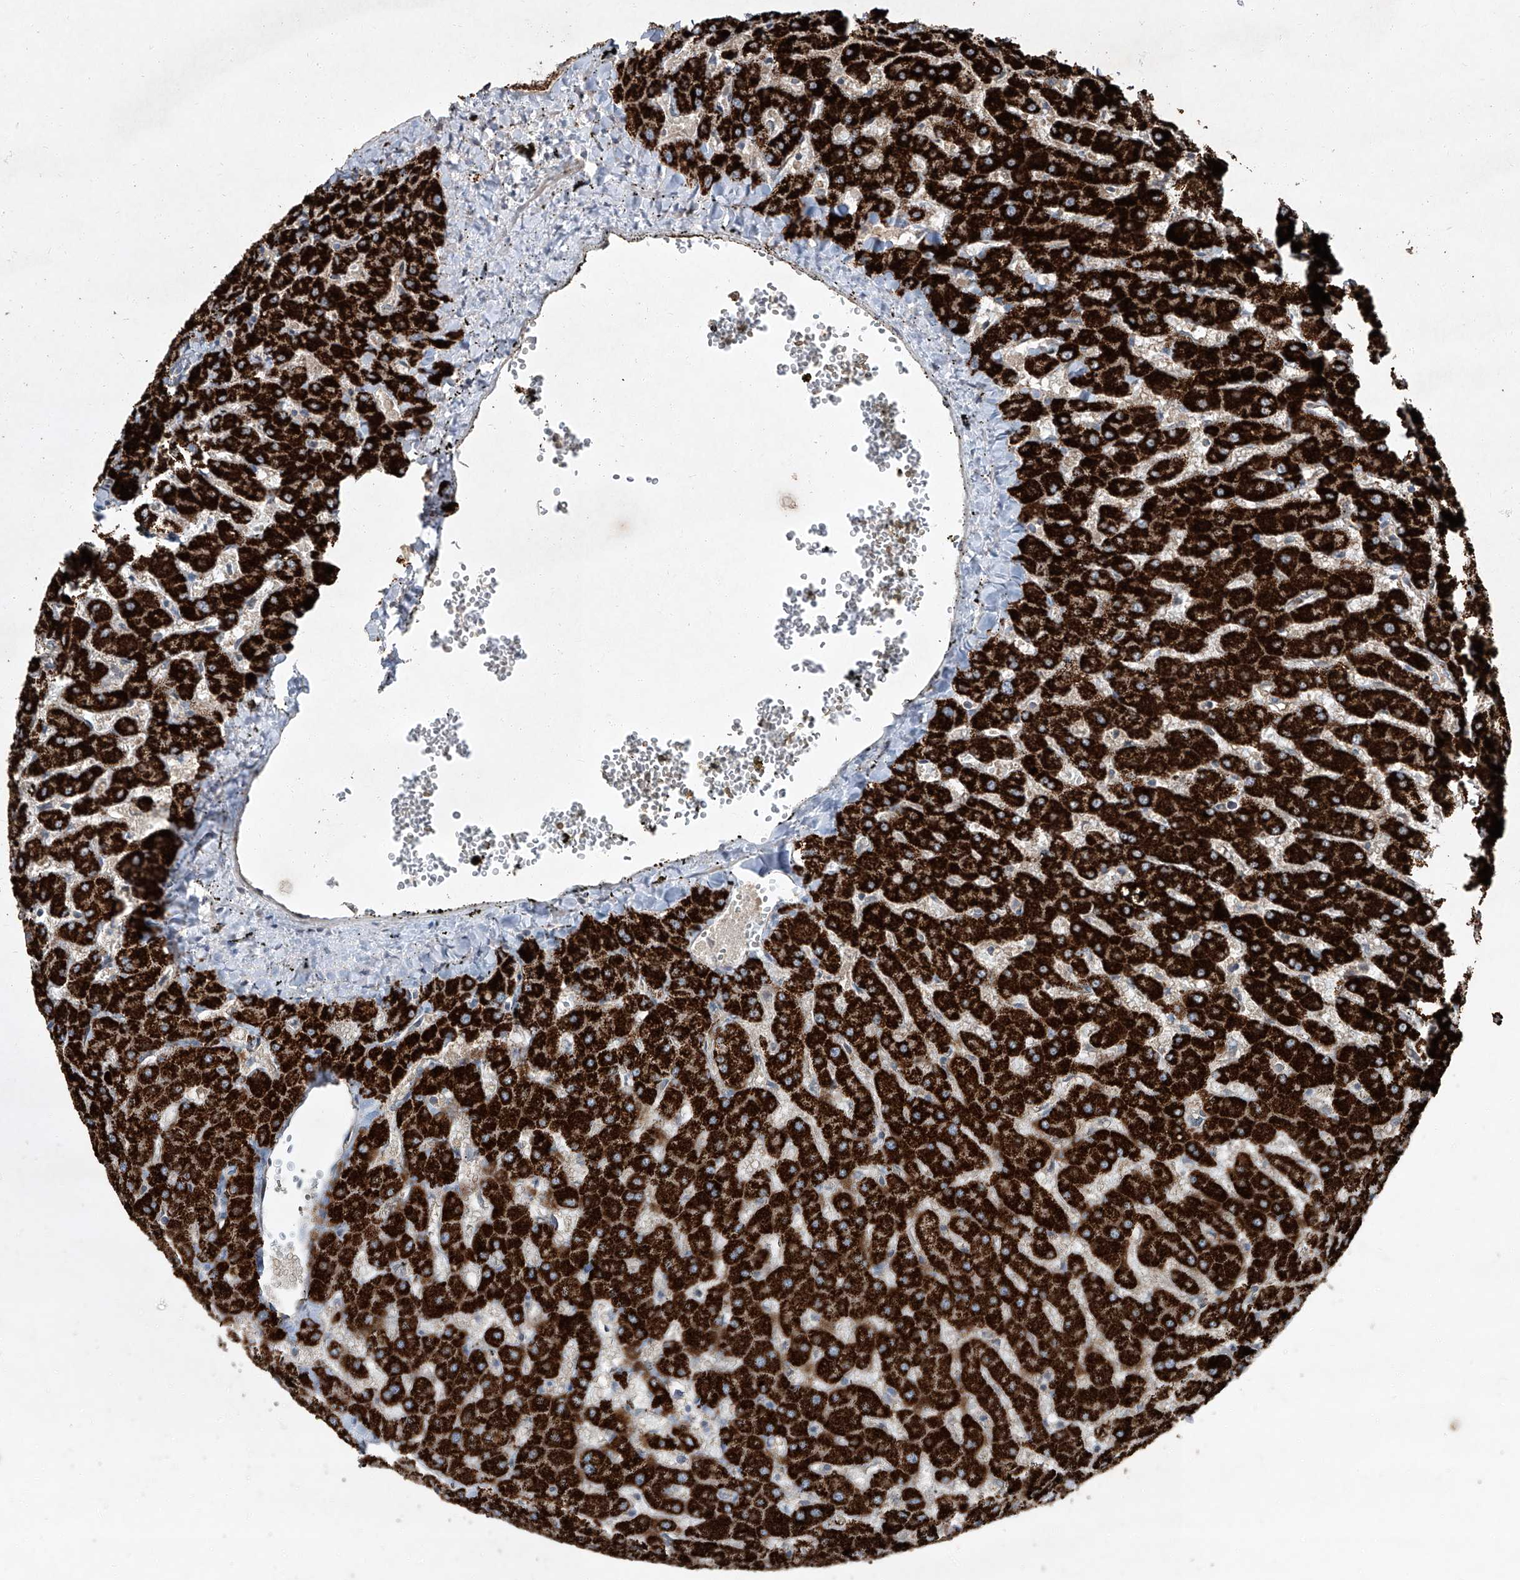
{"staining": {"intensity": "weak", "quantity": "<25%", "location": "cytoplasmic/membranous"}, "tissue": "liver", "cell_type": "Cholangiocytes", "image_type": "normal", "snomed": [{"axis": "morphology", "description": "Normal tissue, NOS"}, {"axis": "topography", "description": "Liver"}], "caption": "Immunohistochemistry (IHC) of normal liver reveals no positivity in cholangiocytes. The staining is performed using DAB brown chromogen with nuclei counter-stained in using hematoxylin.", "gene": "CCN1", "patient": {"sex": "female", "age": 63}}